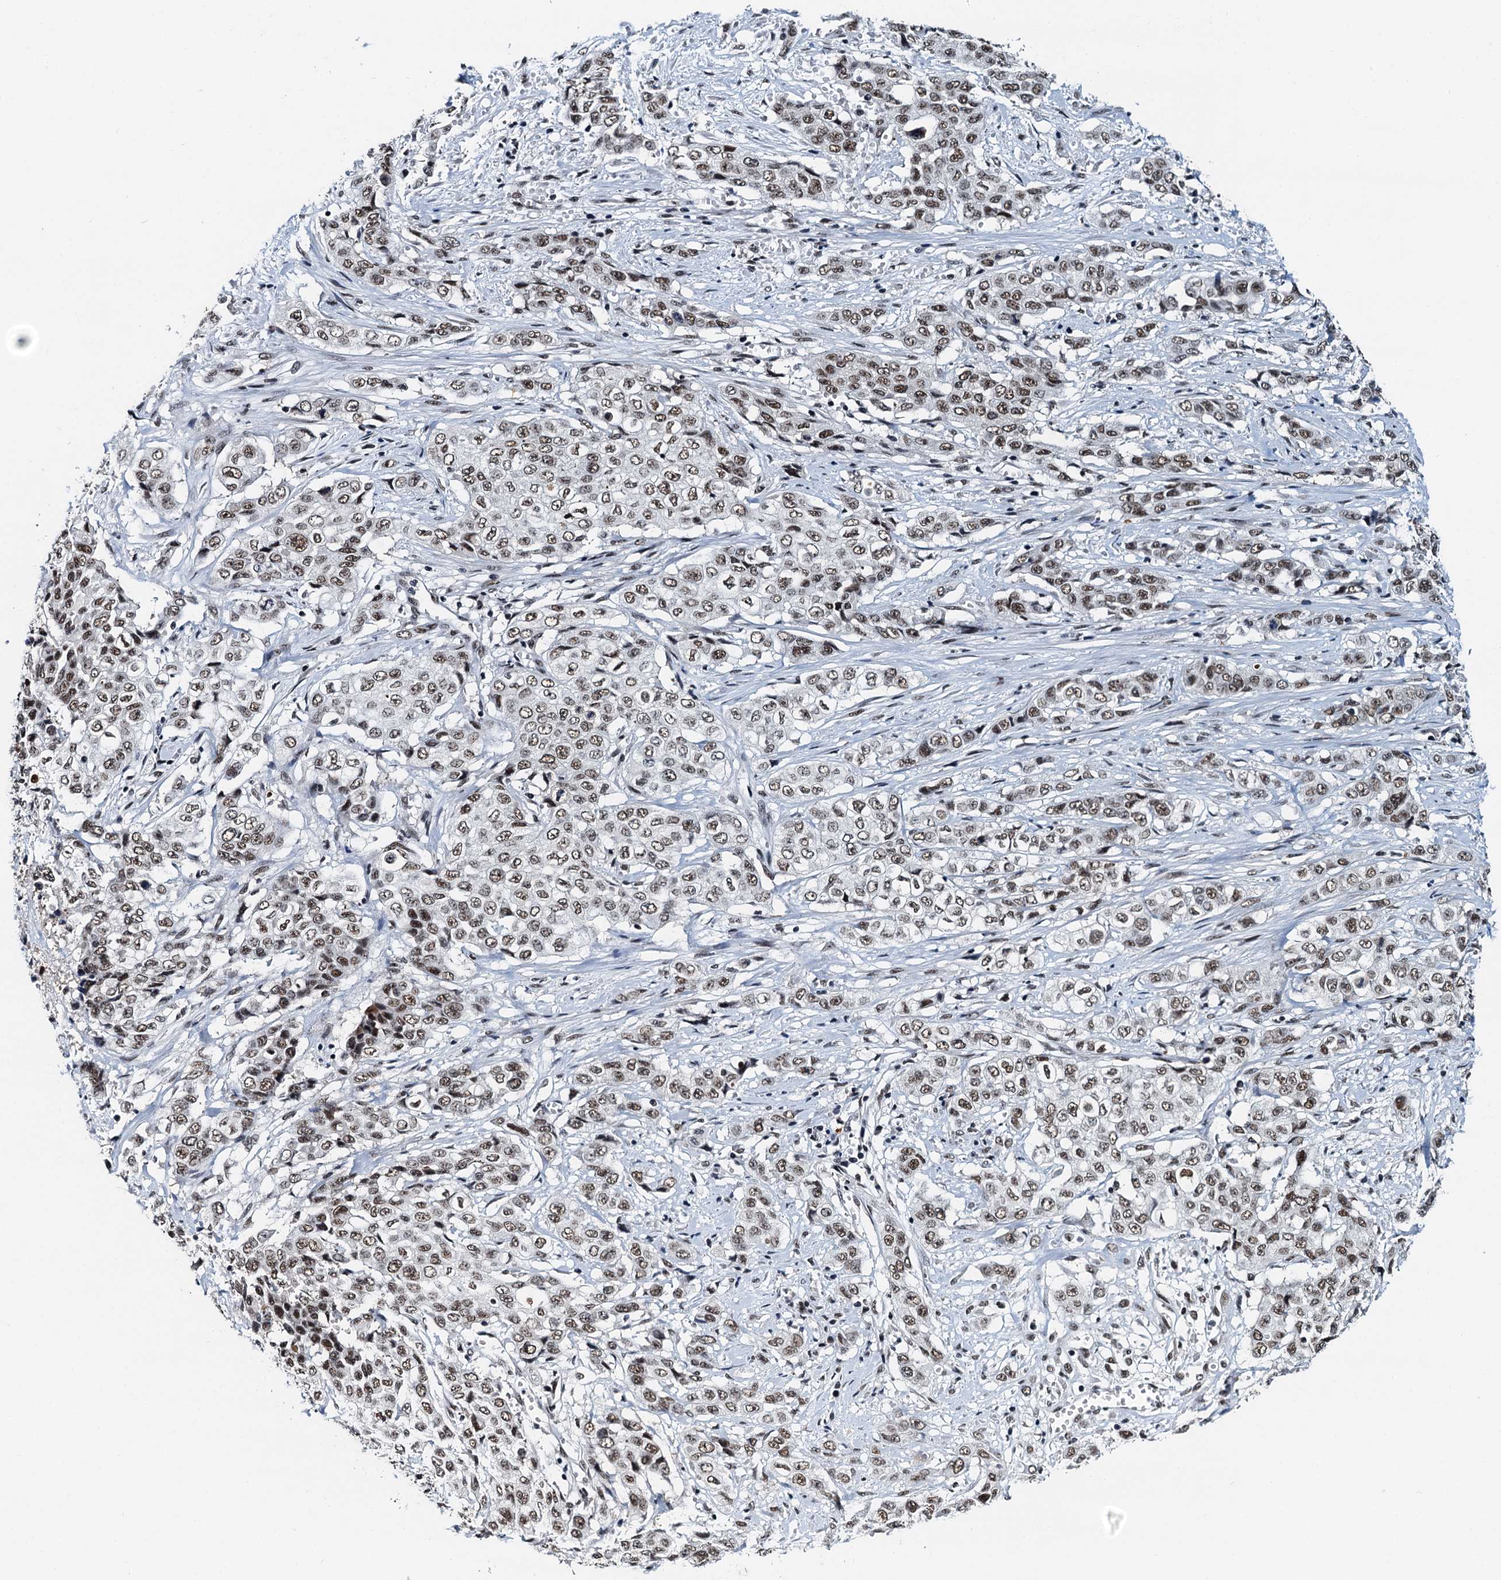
{"staining": {"intensity": "moderate", "quantity": ">75%", "location": "nuclear"}, "tissue": "stomach cancer", "cell_type": "Tumor cells", "image_type": "cancer", "snomed": [{"axis": "morphology", "description": "Adenocarcinoma, NOS"}, {"axis": "topography", "description": "Stomach, upper"}], "caption": "Approximately >75% of tumor cells in human stomach adenocarcinoma reveal moderate nuclear protein positivity as visualized by brown immunohistochemical staining.", "gene": "SNRPD1", "patient": {"sex": "male", "age": 62}}